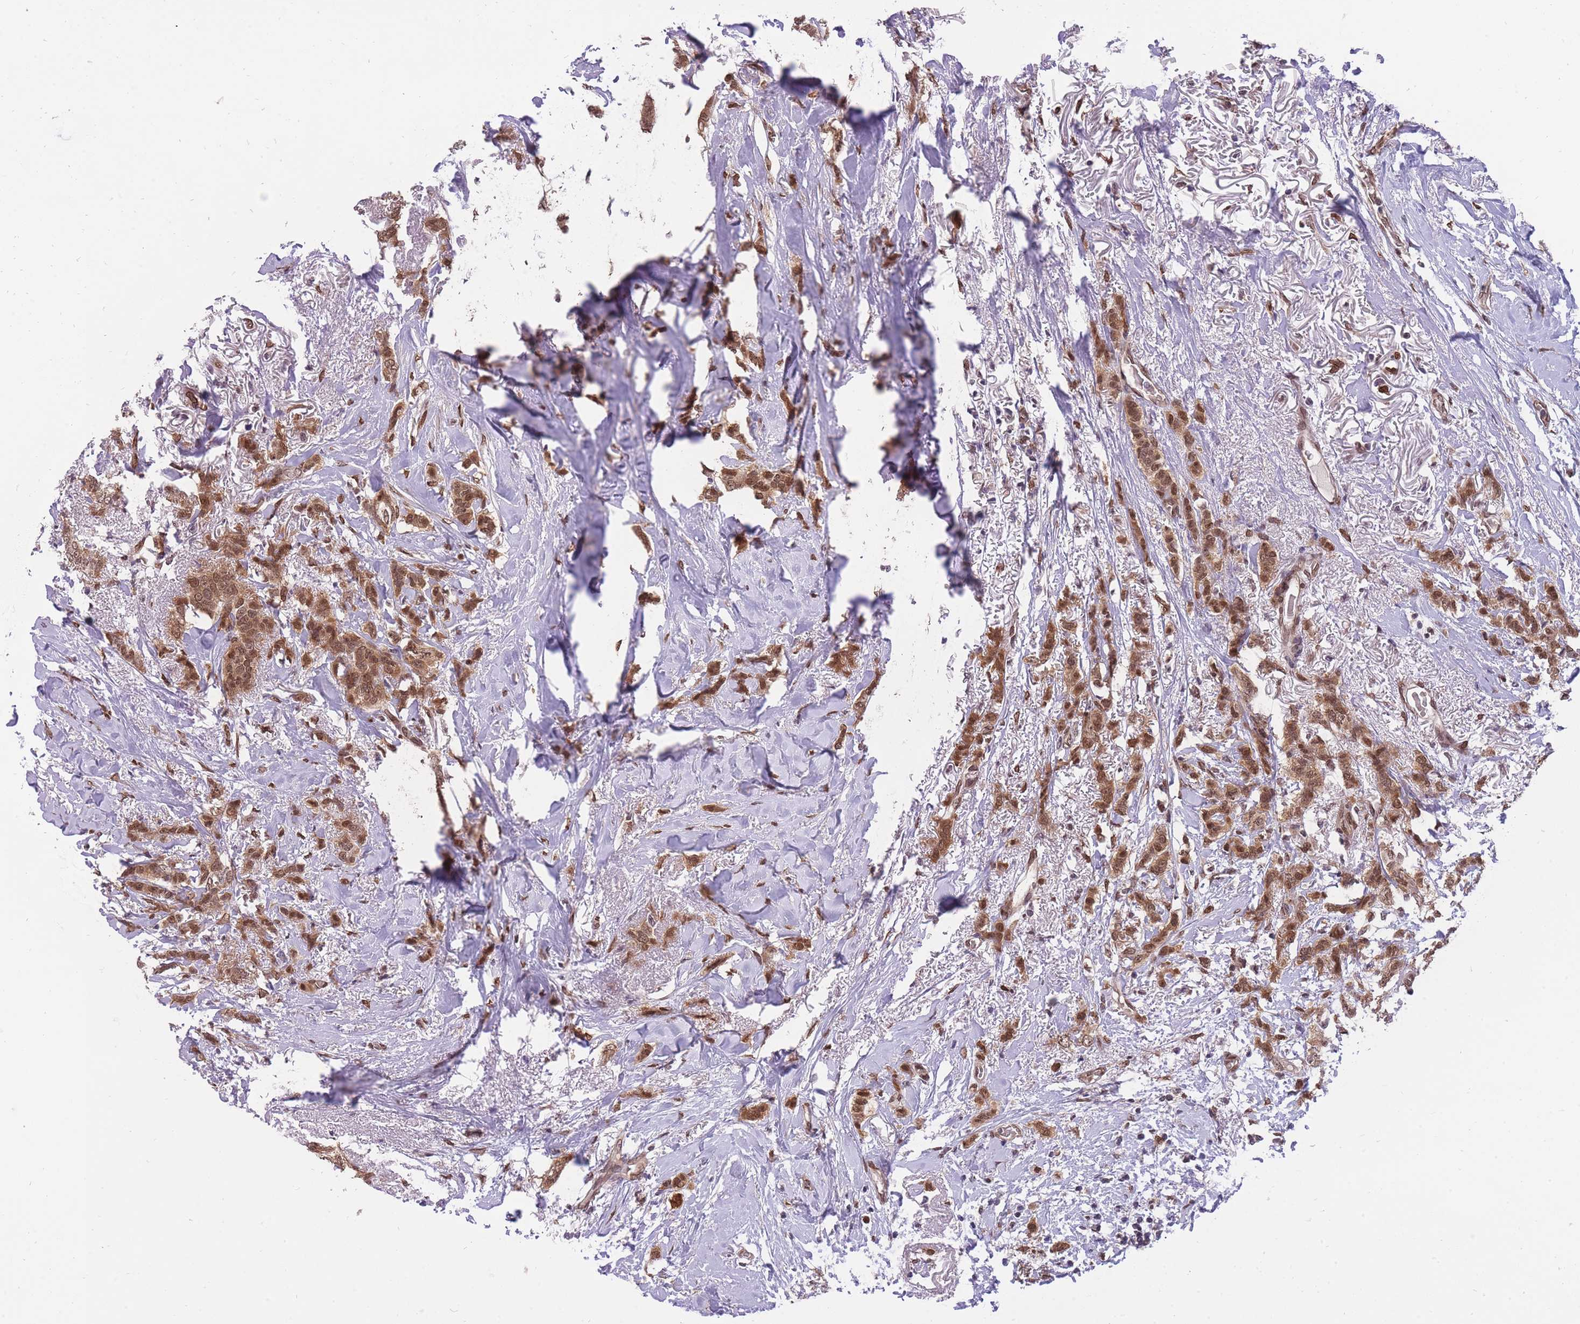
{"staining": {"intensity": "moderate", "quantity": ">75%", "location": "cytoplasmic/membranous,nuclear"}, "tissue": "breast cancer", "cell_type": "Tumor cells", "image_type": "cancer", "snomed": [{"axis": "morphology", "description": "Duct carcinoma"}, {"axis": "topography", "description": "Breast"}], "caption": "Intraductal carcinoma (breast) stained with a brown dye demonstrates moderate cytoplasmic/membranous and nuclear positive positivity in about >75% of tumor cells.", "gene": "CDIP1", "patient": {"sex": "female", "age": 72}}